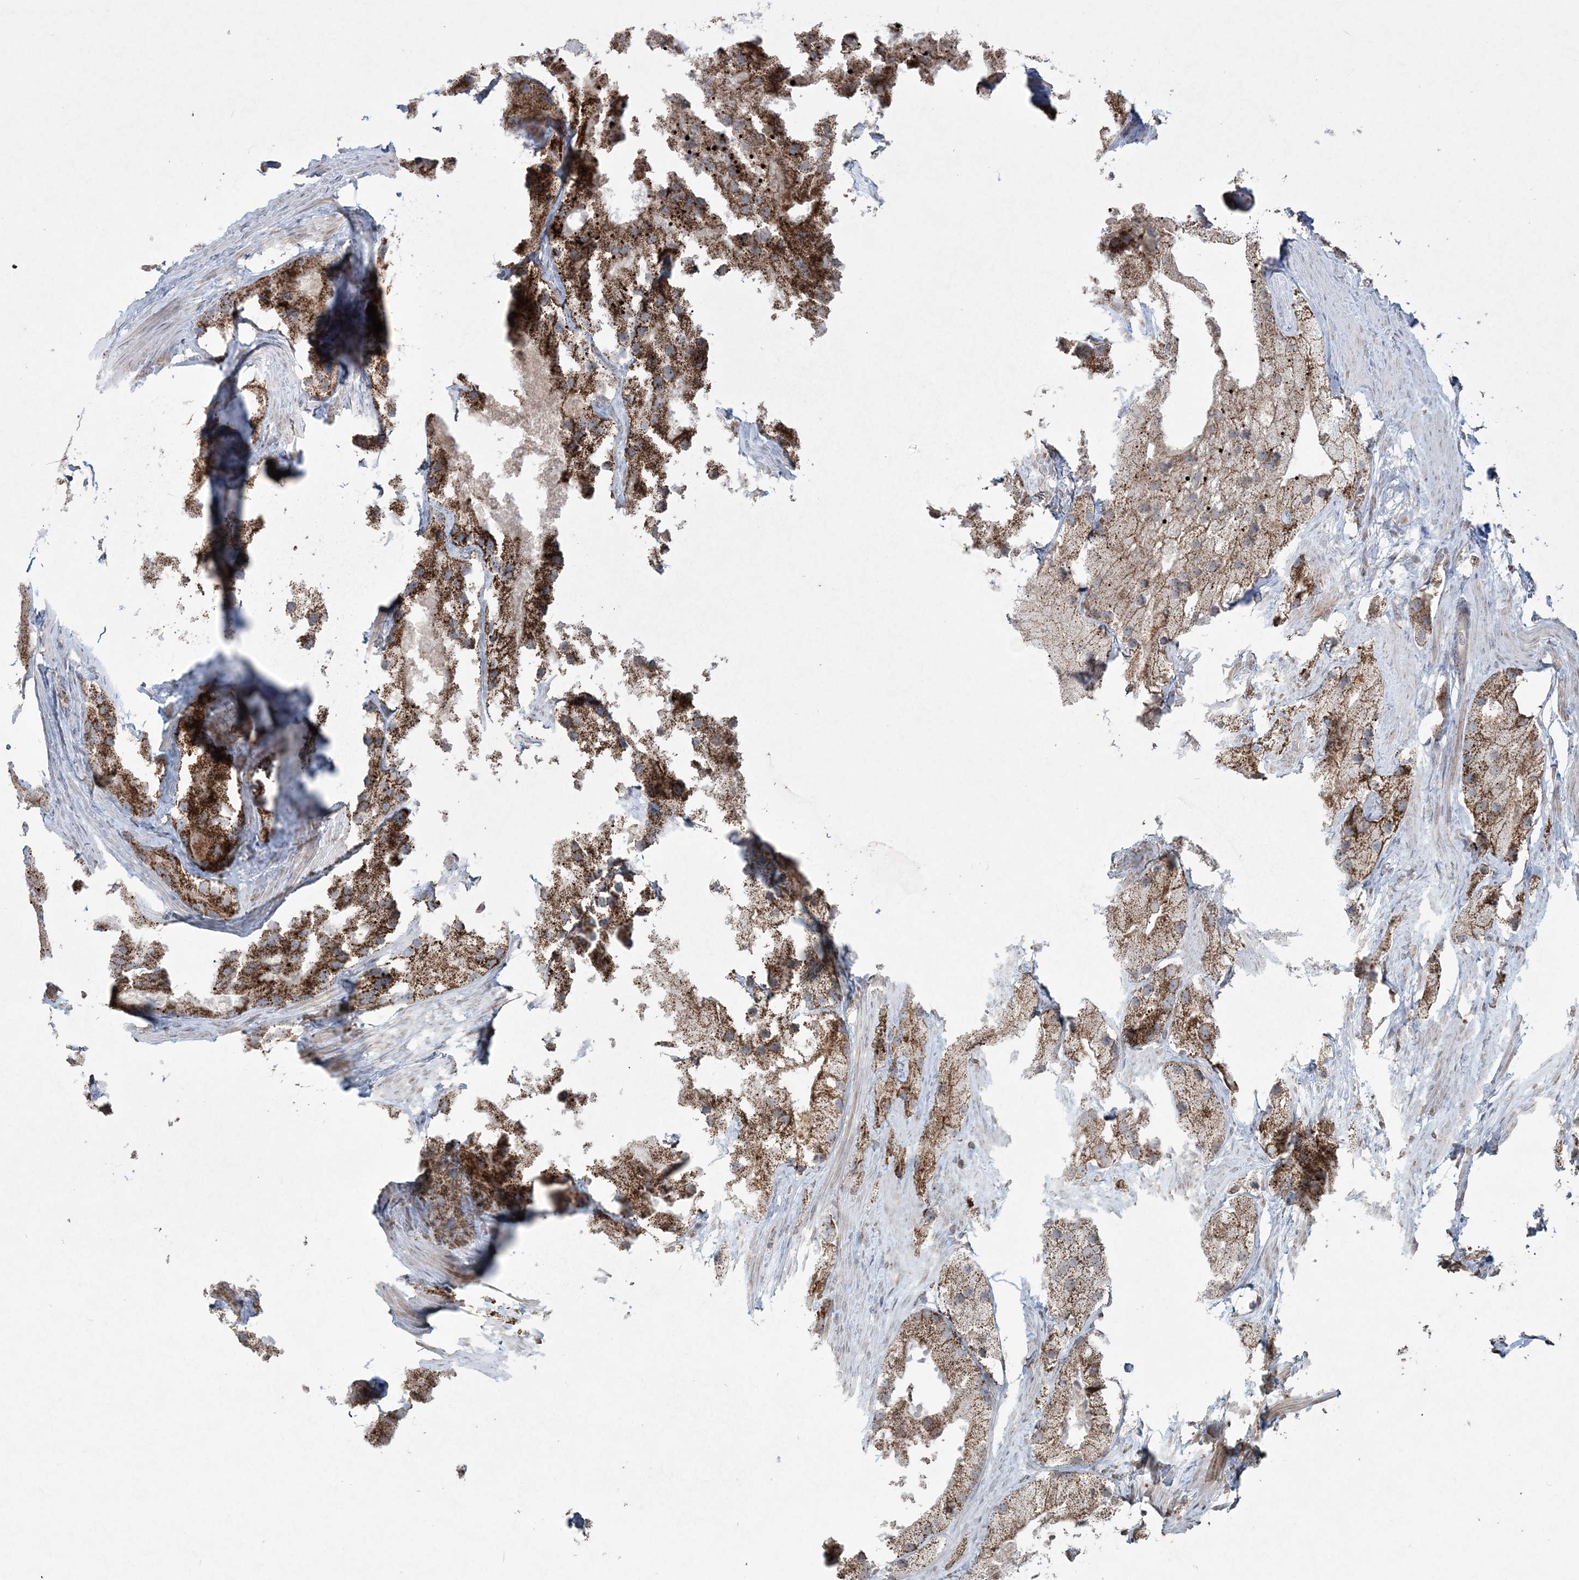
{"staining": {"intensity": "strong", "quantity": ">75%", "location": "cytoplasmic/membranous"}, "tissue": "prostate cancer", "cell_type": "Tumor cells", "image_type": "cancer", "snomed": [{"axis": "morphology", "description": "Adenocarcinoma, Low grade"}, {"axis": "topography", "description": "Prostate"}], "caption": "Human prostate adenocarcinoma (low-grade) stained with a brown dye displays strong cytoplasmic/membranous positive positivity in about >75% of tumor cells.", "gene": "TTC7A", "patient": {"sex": "male", "age": 69}}